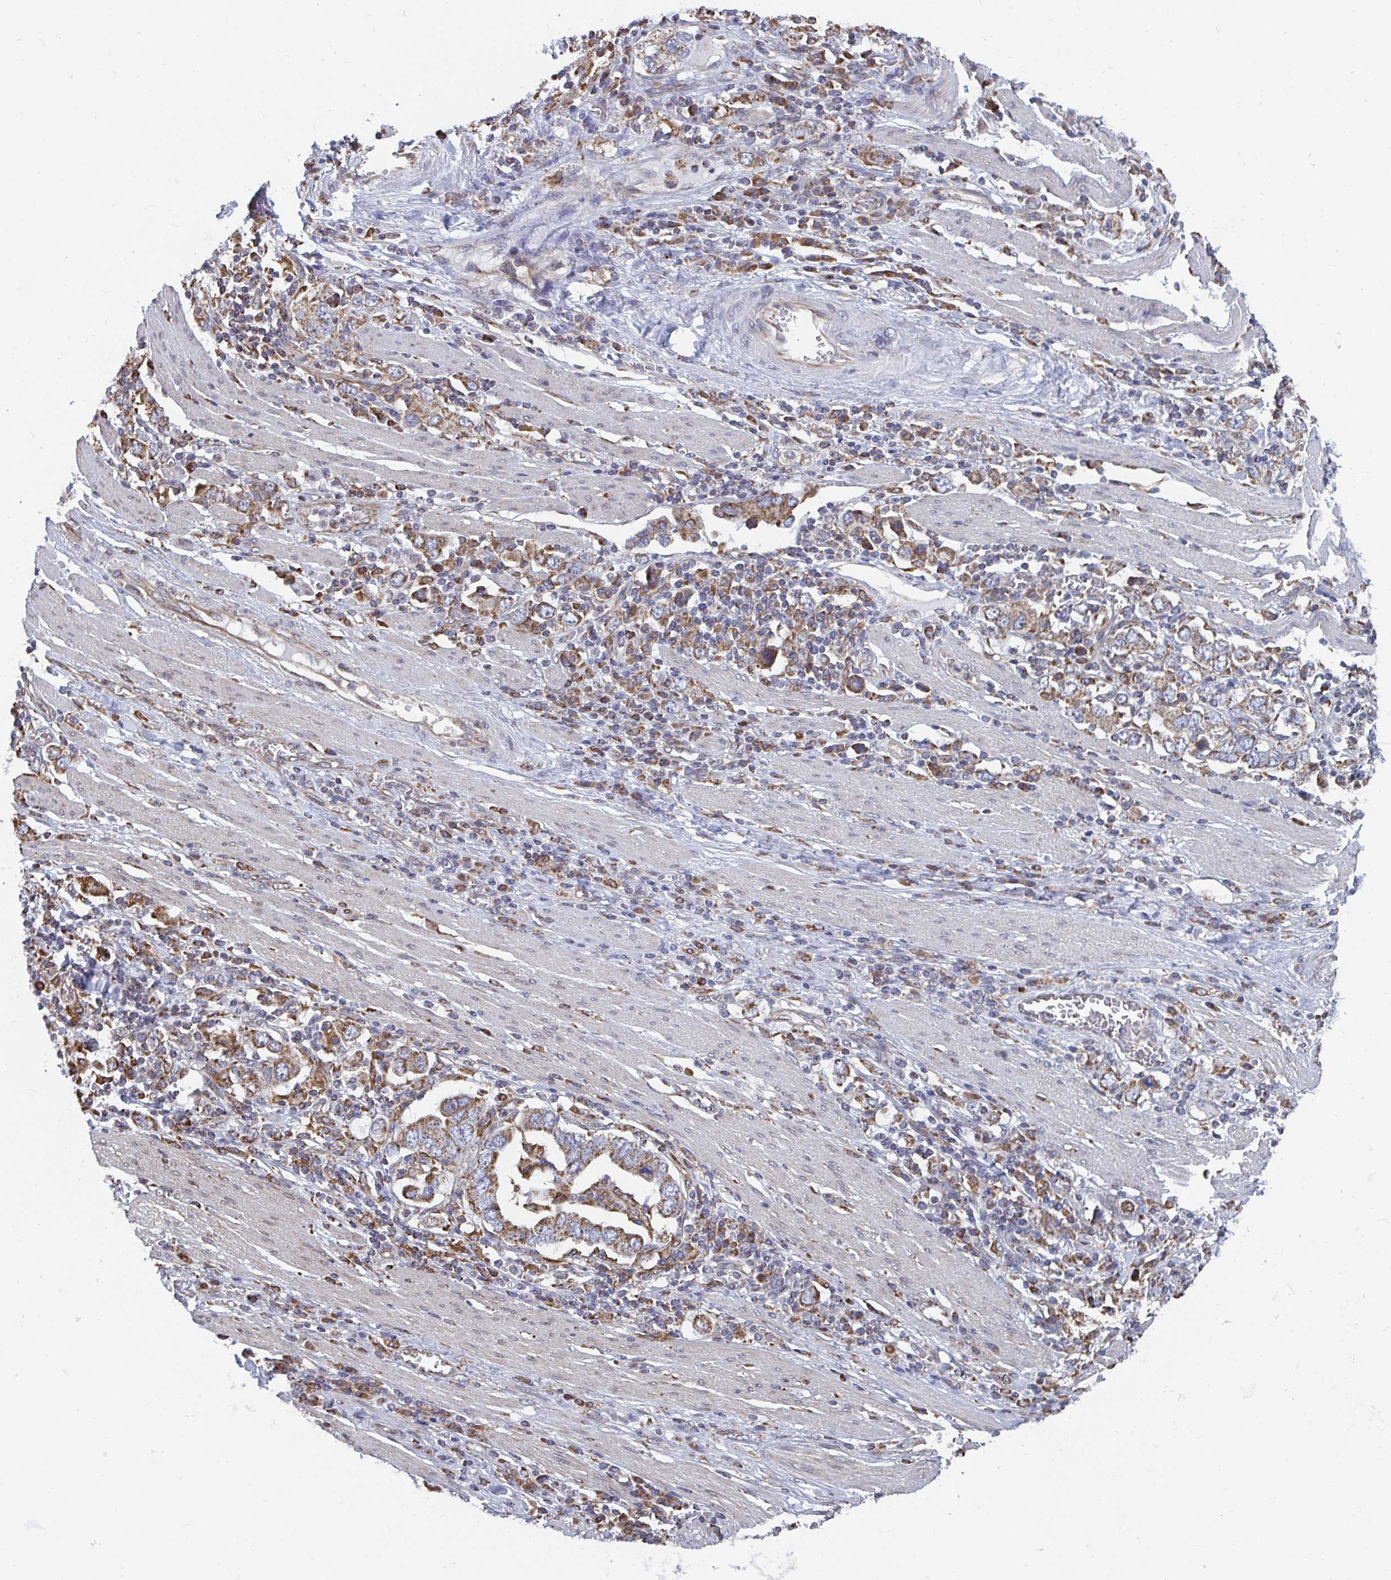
{"staining": {"intensity": "moderate", "quantity": ">75%", "location": "cytoplasmic/membranous"}, "tissue": "stomach cancer", "cell_type": "Tumor cells", "image_type": "cancer", "snomed": [{"axis": "morphology", "description": "Adenocarcinoma, NOS"}, {"axis": "topography", "description": "Stomach, upper"}, {"axis": "topography", "description": "Stomach"}], "caption": "Adenocarcinoma (stomach) stained for a protein (brown) reveals moderate cytoplasmic/membranous positive staining in about >75% of tumor cells.", "gene": "ELAVL1", "patient": {"sex": "male", "age": 62}}